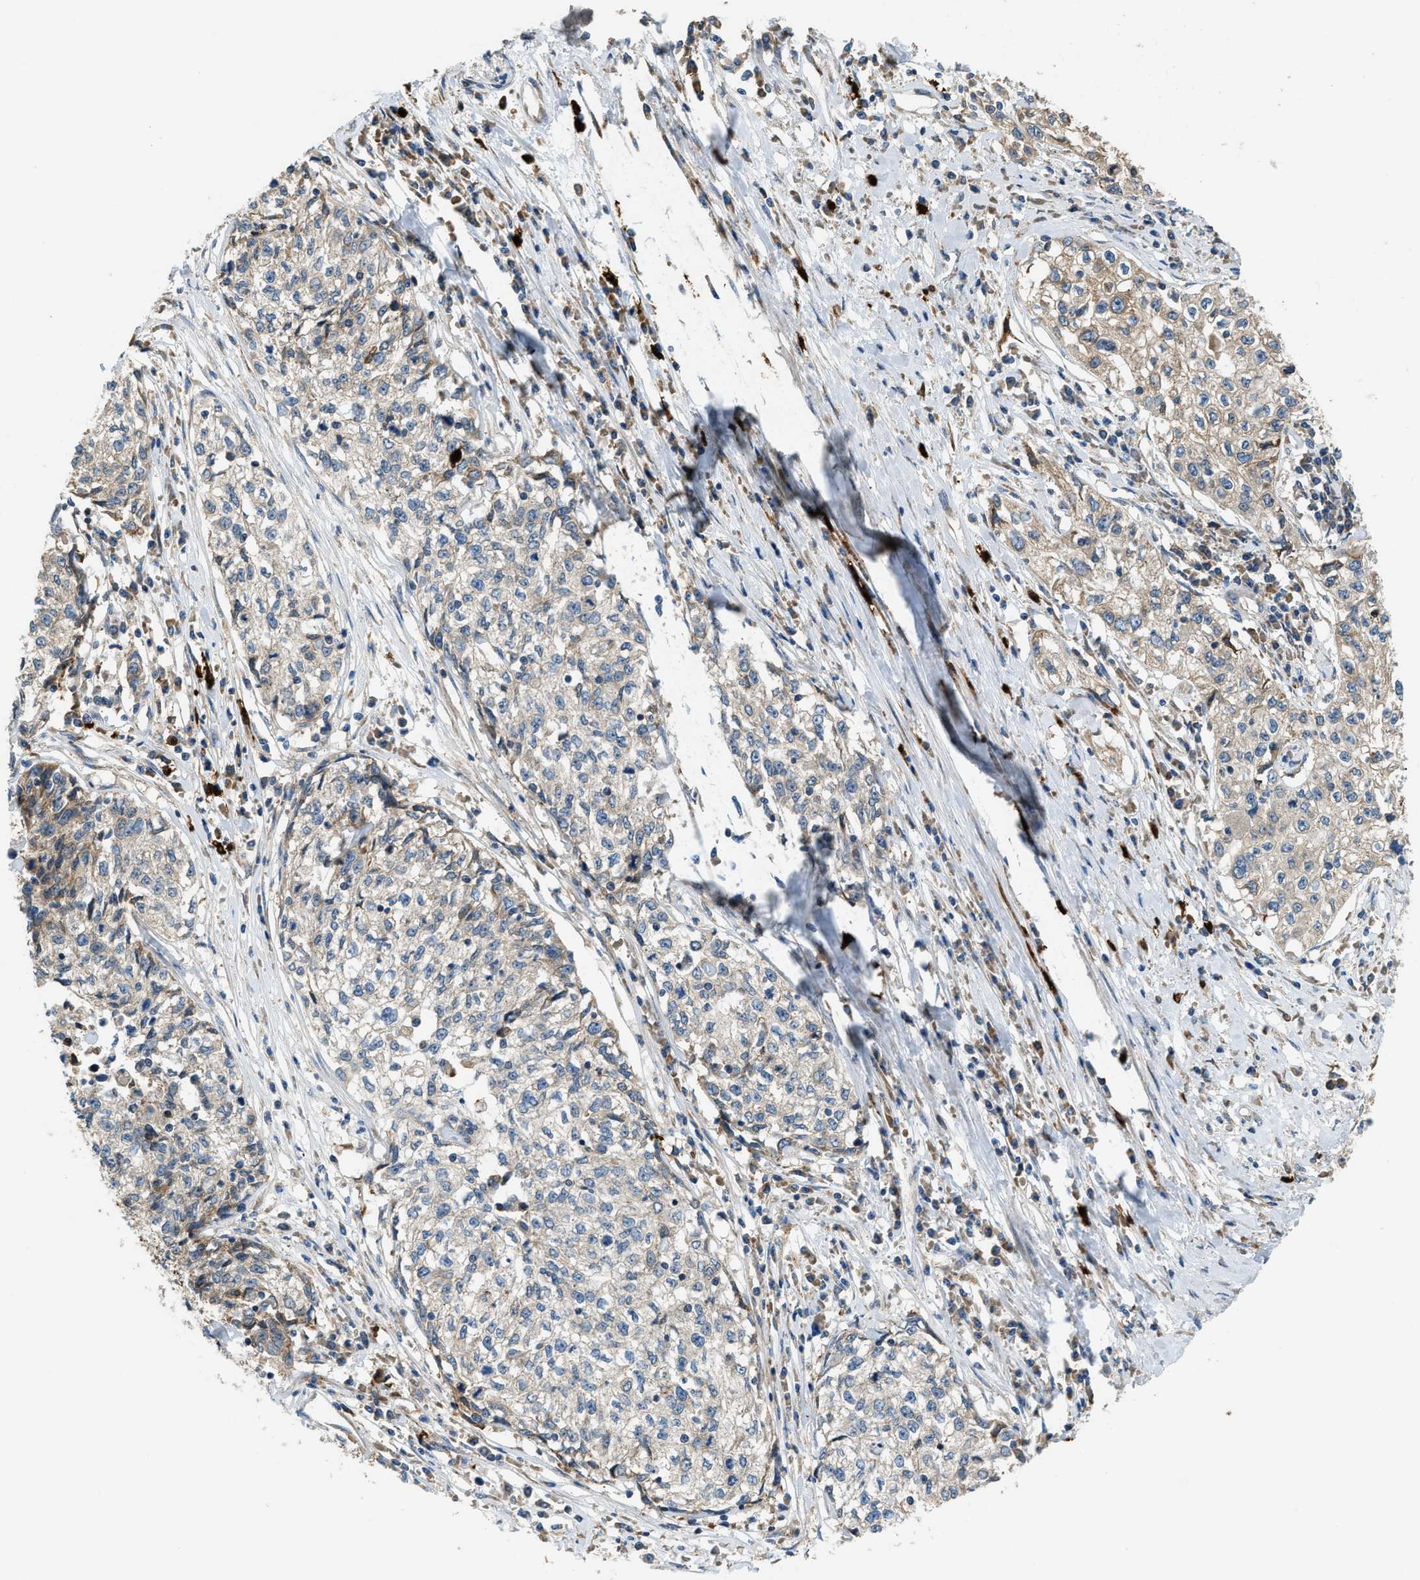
{"staining": {"intensity": "weak", "quantity": "<25%", "location": "cytoplasmic/membranous"}, "tissue": "cervical cancer", "cell_type": "Tumor cells", "image_type": "cancer", "snomed": [{"axis": "morphology", "description": "Squamous cell carcinoma, NOS"}, {"axis": "topography", "description": "Cervix"}], "caption": "Squamous cell carcinoma (cervical) stained for a protein using IHC reveals no staining tumor cells.", "gene": "TMEM68", "patient": {"sex": "female", "age": 57}}